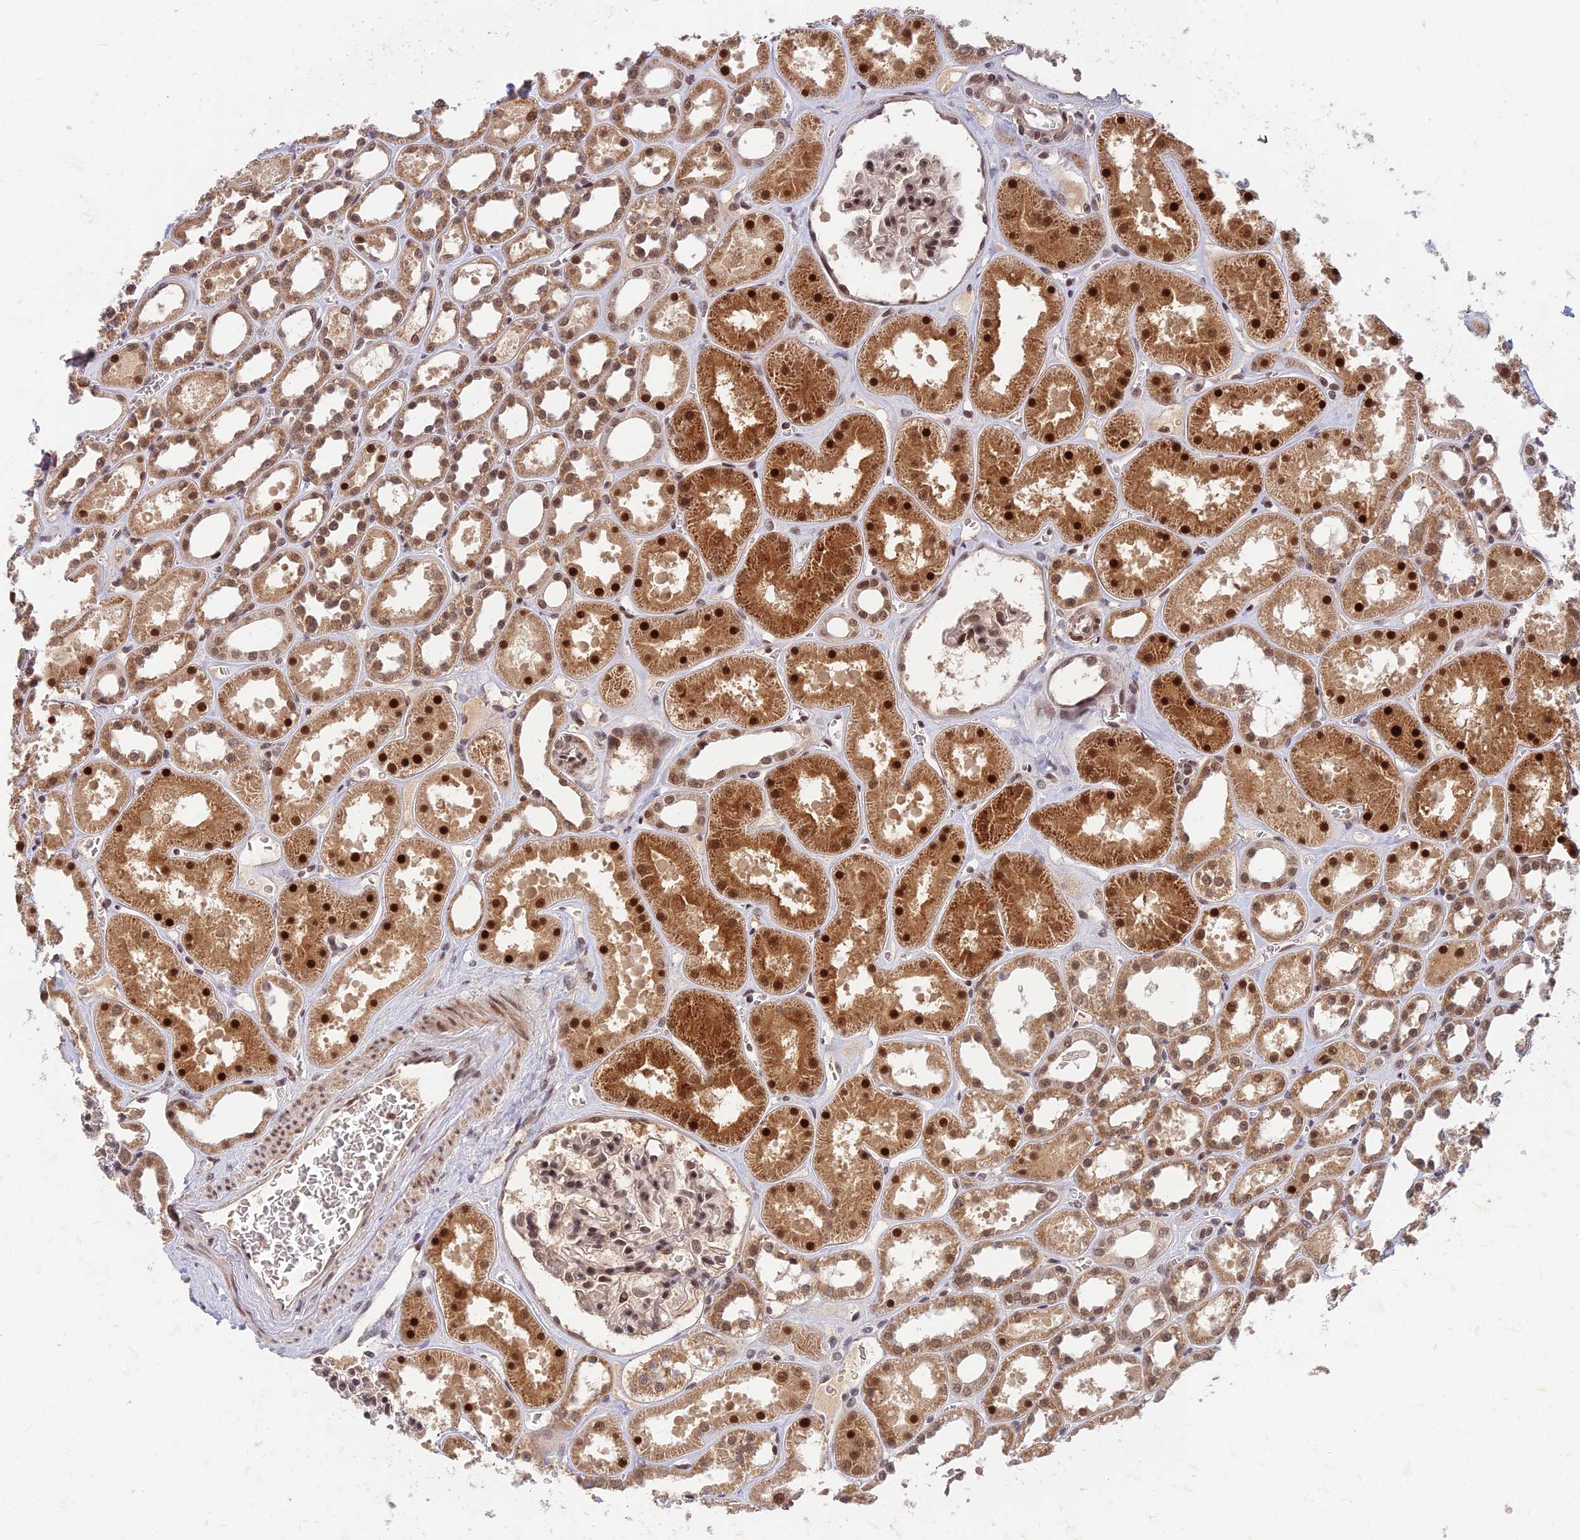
{"staining": {"intensity": "moderate", "quantity": ">75%", "location": "nuclear"}, "tissue": "kidney", "cell_type": "Cells in glomeruli", "image_type": "normal", "snomed": [{"axis": "morphology", "description": "Normal tissue, NOS"}, {"axis": "topography", "description": "Kidney"}], "caption": "Cells in glomeruli exhibit medium levels of moderate nuclear positivity in approximately >75% of cells in unremarkable kidney.", "gene": "TCEA2", "patient": {"sex": "female", "age": 41}}